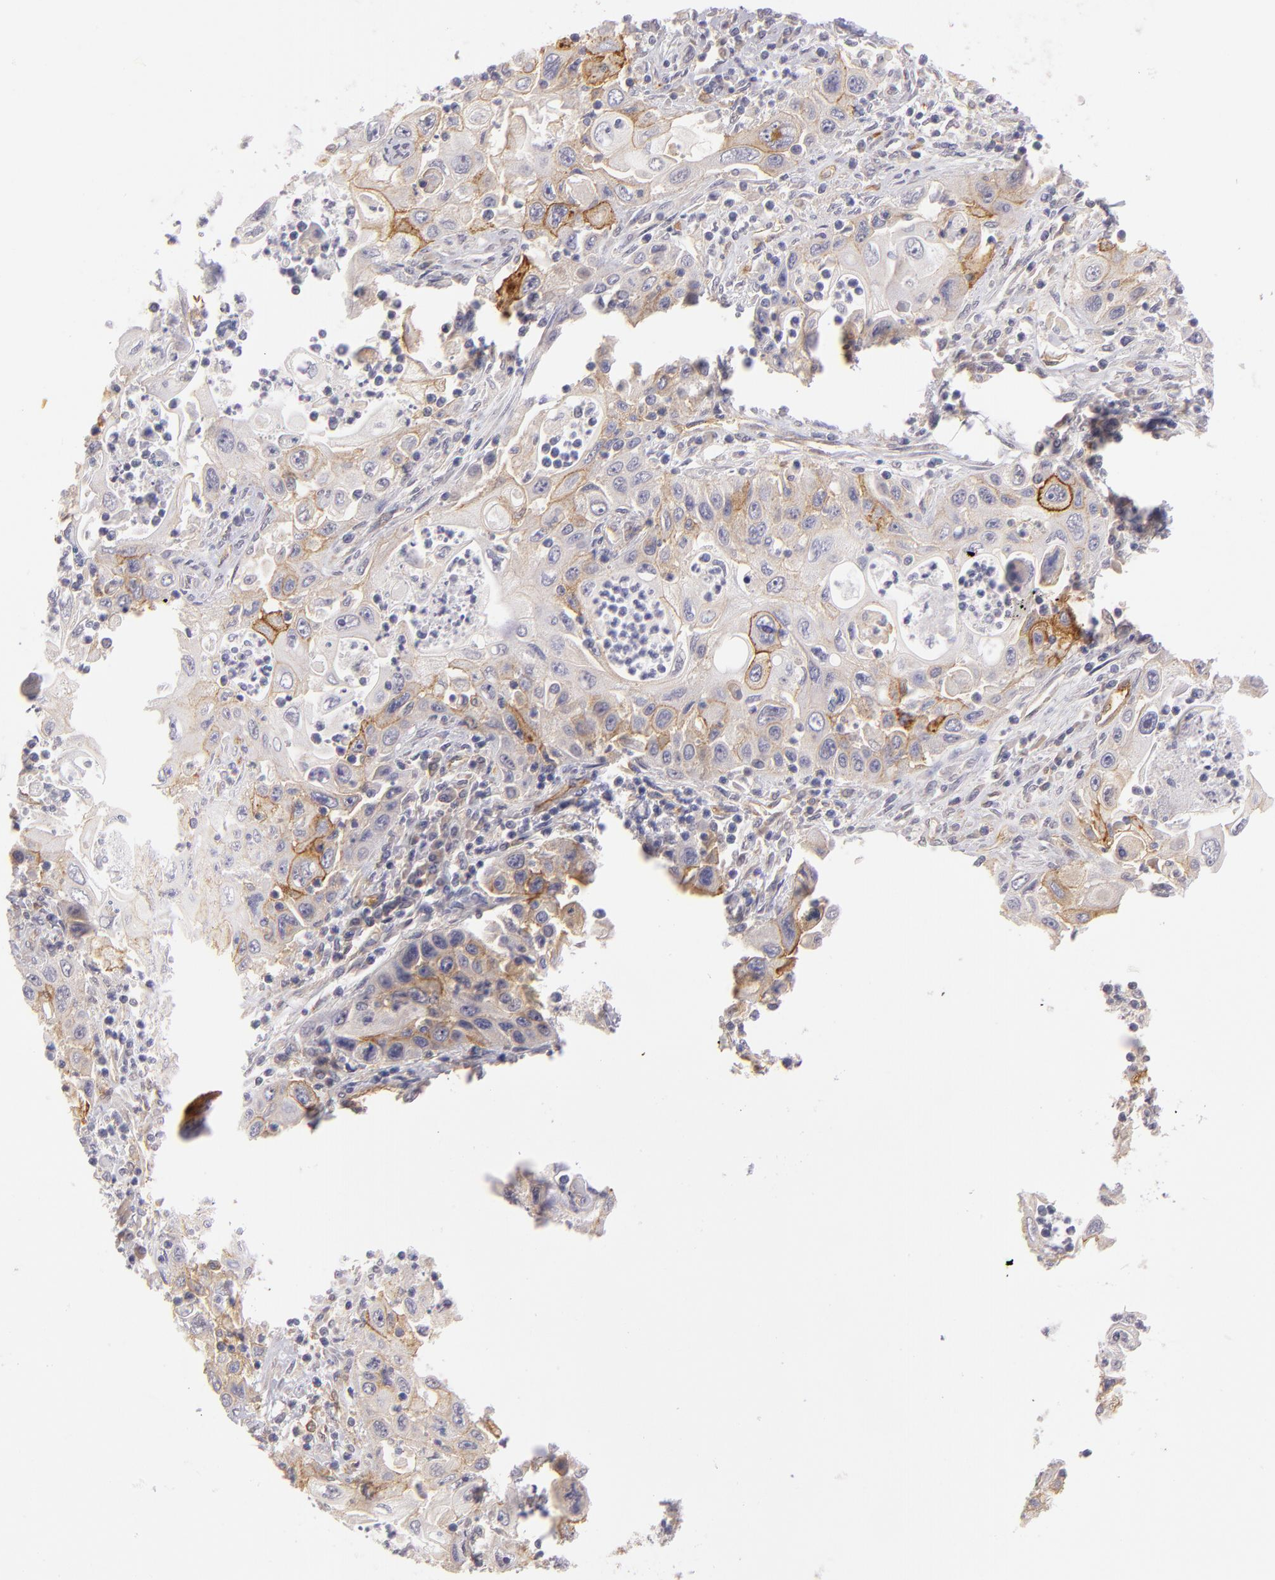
{"staining": {"intensity": "strong", "quantity": "<25%", "location": "cytoplasmic/membranous"}, "tissue": "pancreatic cancer", "cell_type": "Tumor cells", "image_type": "cancer", "snomed": [{"axis": "morphology", "description": "Adenocarcinoma, NOS"}, {"axis": "topography", "description": "Pancreas"}], "caption": "A medium amount of strong cytoplasmic/membranous positivity is seen in approximately <25% of tumor cells in pancreatic adenocarcinoma tissue.", "gene": "THBD", "patient": {"sex": "male", "age": 70}}